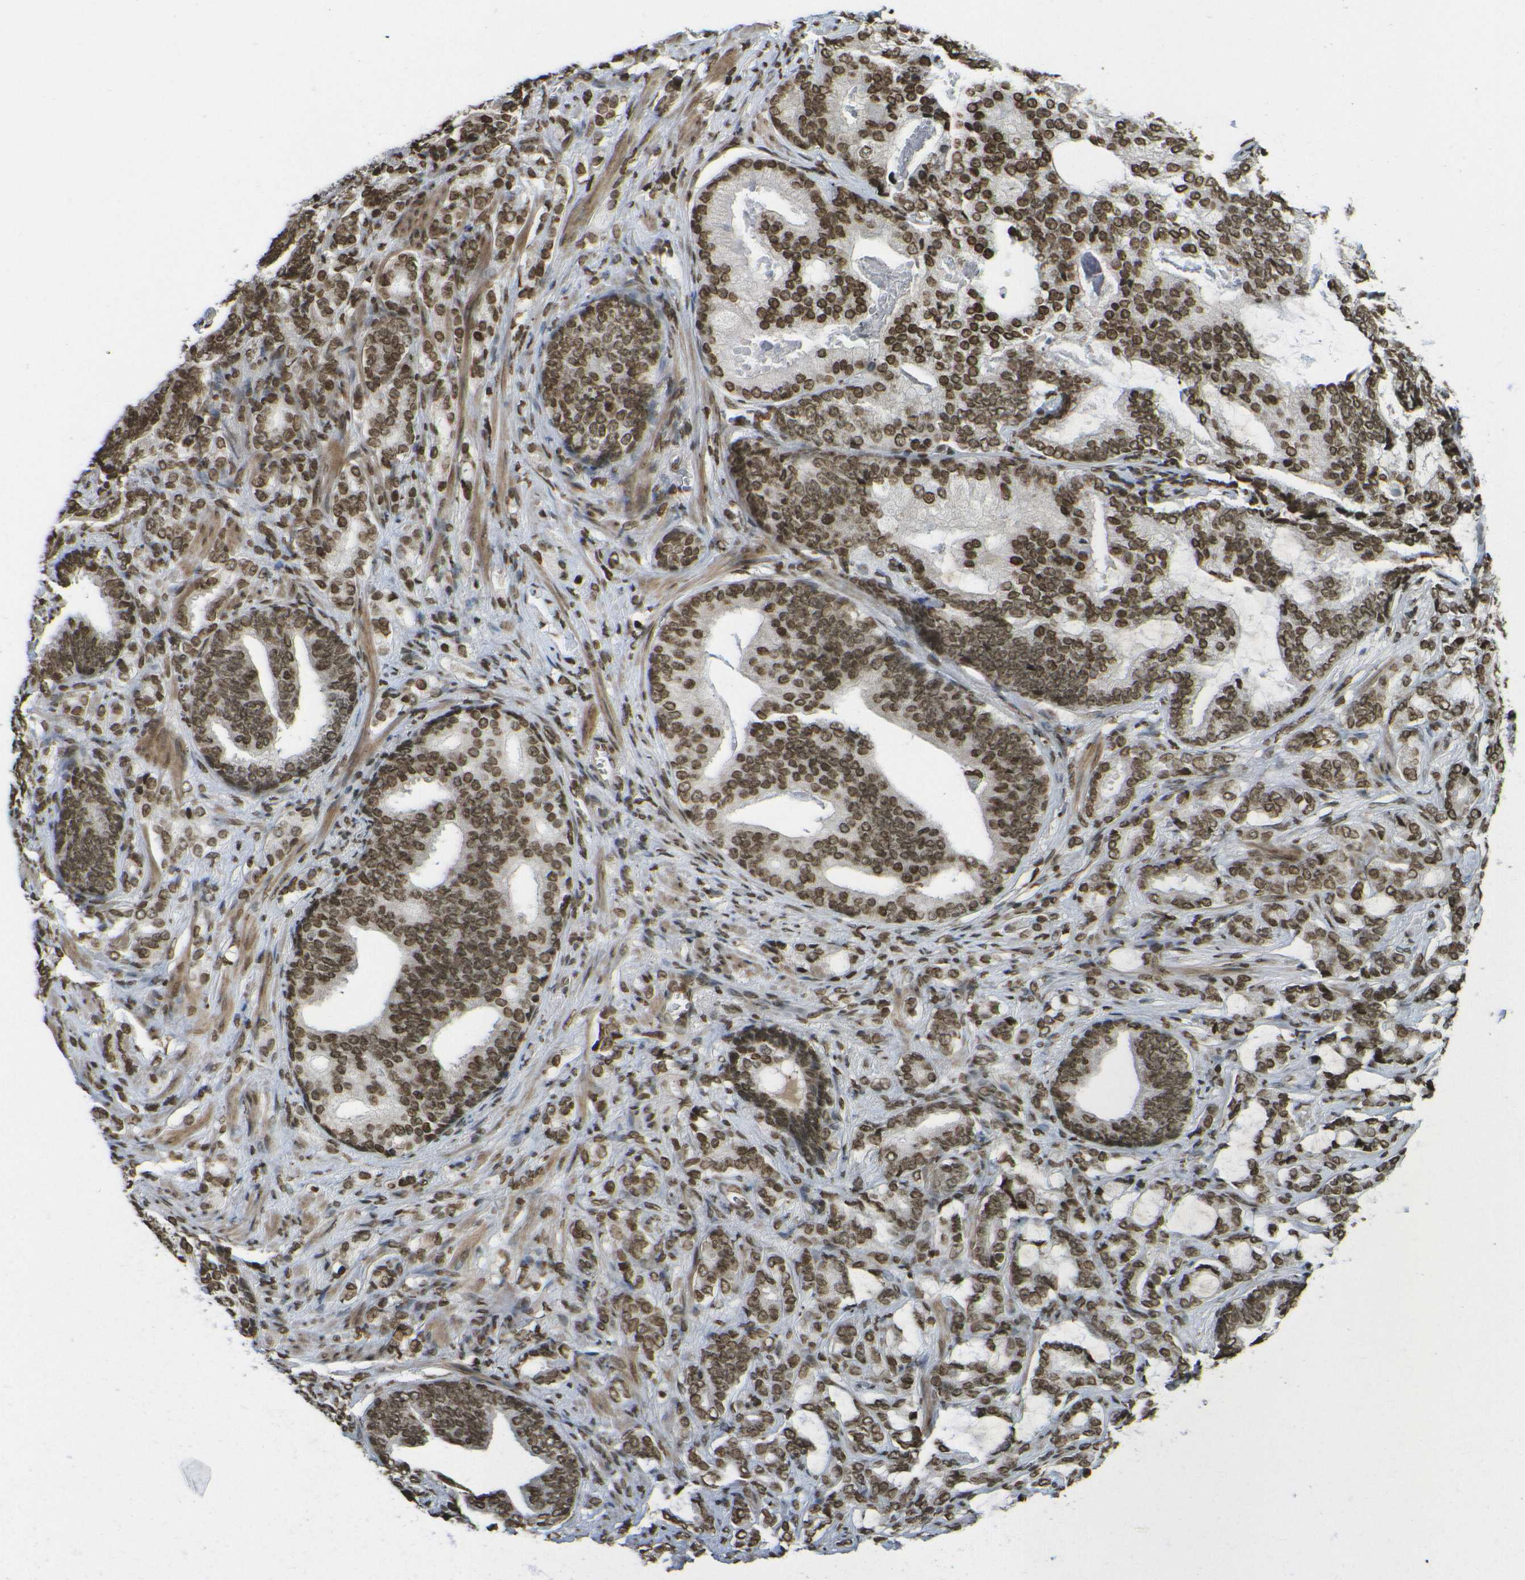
{"staining": {"intensity": "moderate", "quantity": ">75%", "location": "nuclear"}, "tissue": "prostate cancer", "cell_type": "Tumor cells", "image_type": "cancer", "snomed": [{"axis": "morphology", "description": "Adenocarcinoma, Low grade"}, {"axis": "topography", "description": "Prostate"}], "caption": "Immunohistochemical staining of adenocarcinoma (low-grade) (prostate) demonstrates moderate nuclear protein positivity in approximately >75% of tumor cells. (DAB = brown stain, brightfield microscopy at high magnification).", "gene": "H4C16", "patient": {"sex": "male", "age": 58}}